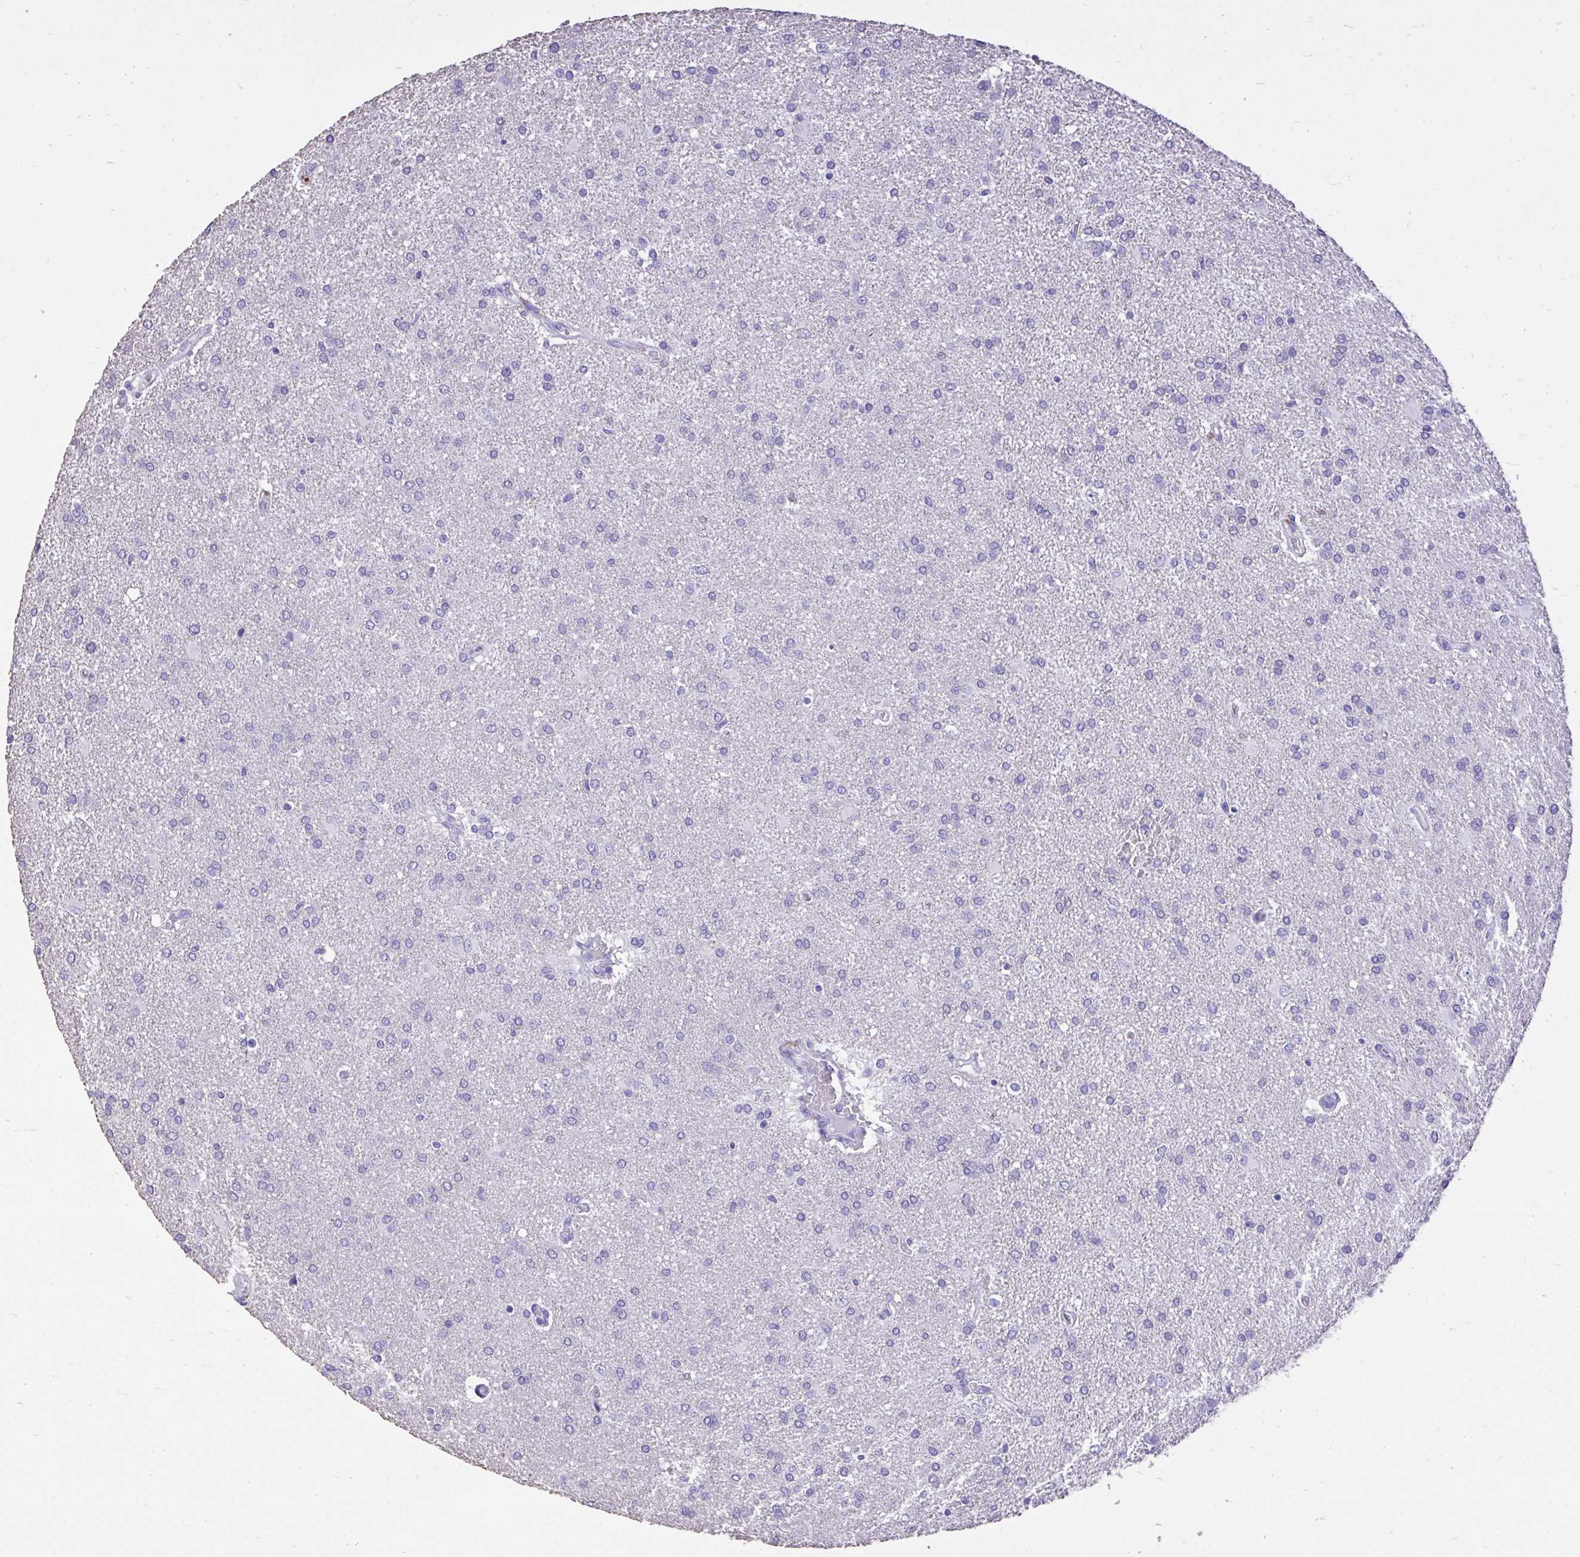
{"staining": {"intensity": "negative", "quantity": "none", "location": "none"}, "tissue": "glioma", "cell_type": "Tumor cells", "image_type": "cancer", "snomed": [{"axis": "morphology", "description": "Glioma, malignant, High grade"}, {"axis": "topography", "description": "Brain"}], "caption": "A histopathology image of glioma stained for a protein displays no brown staining in tumor cells.", "gene": "MON1A", "patient": {"sex": "male", "age": 68}}